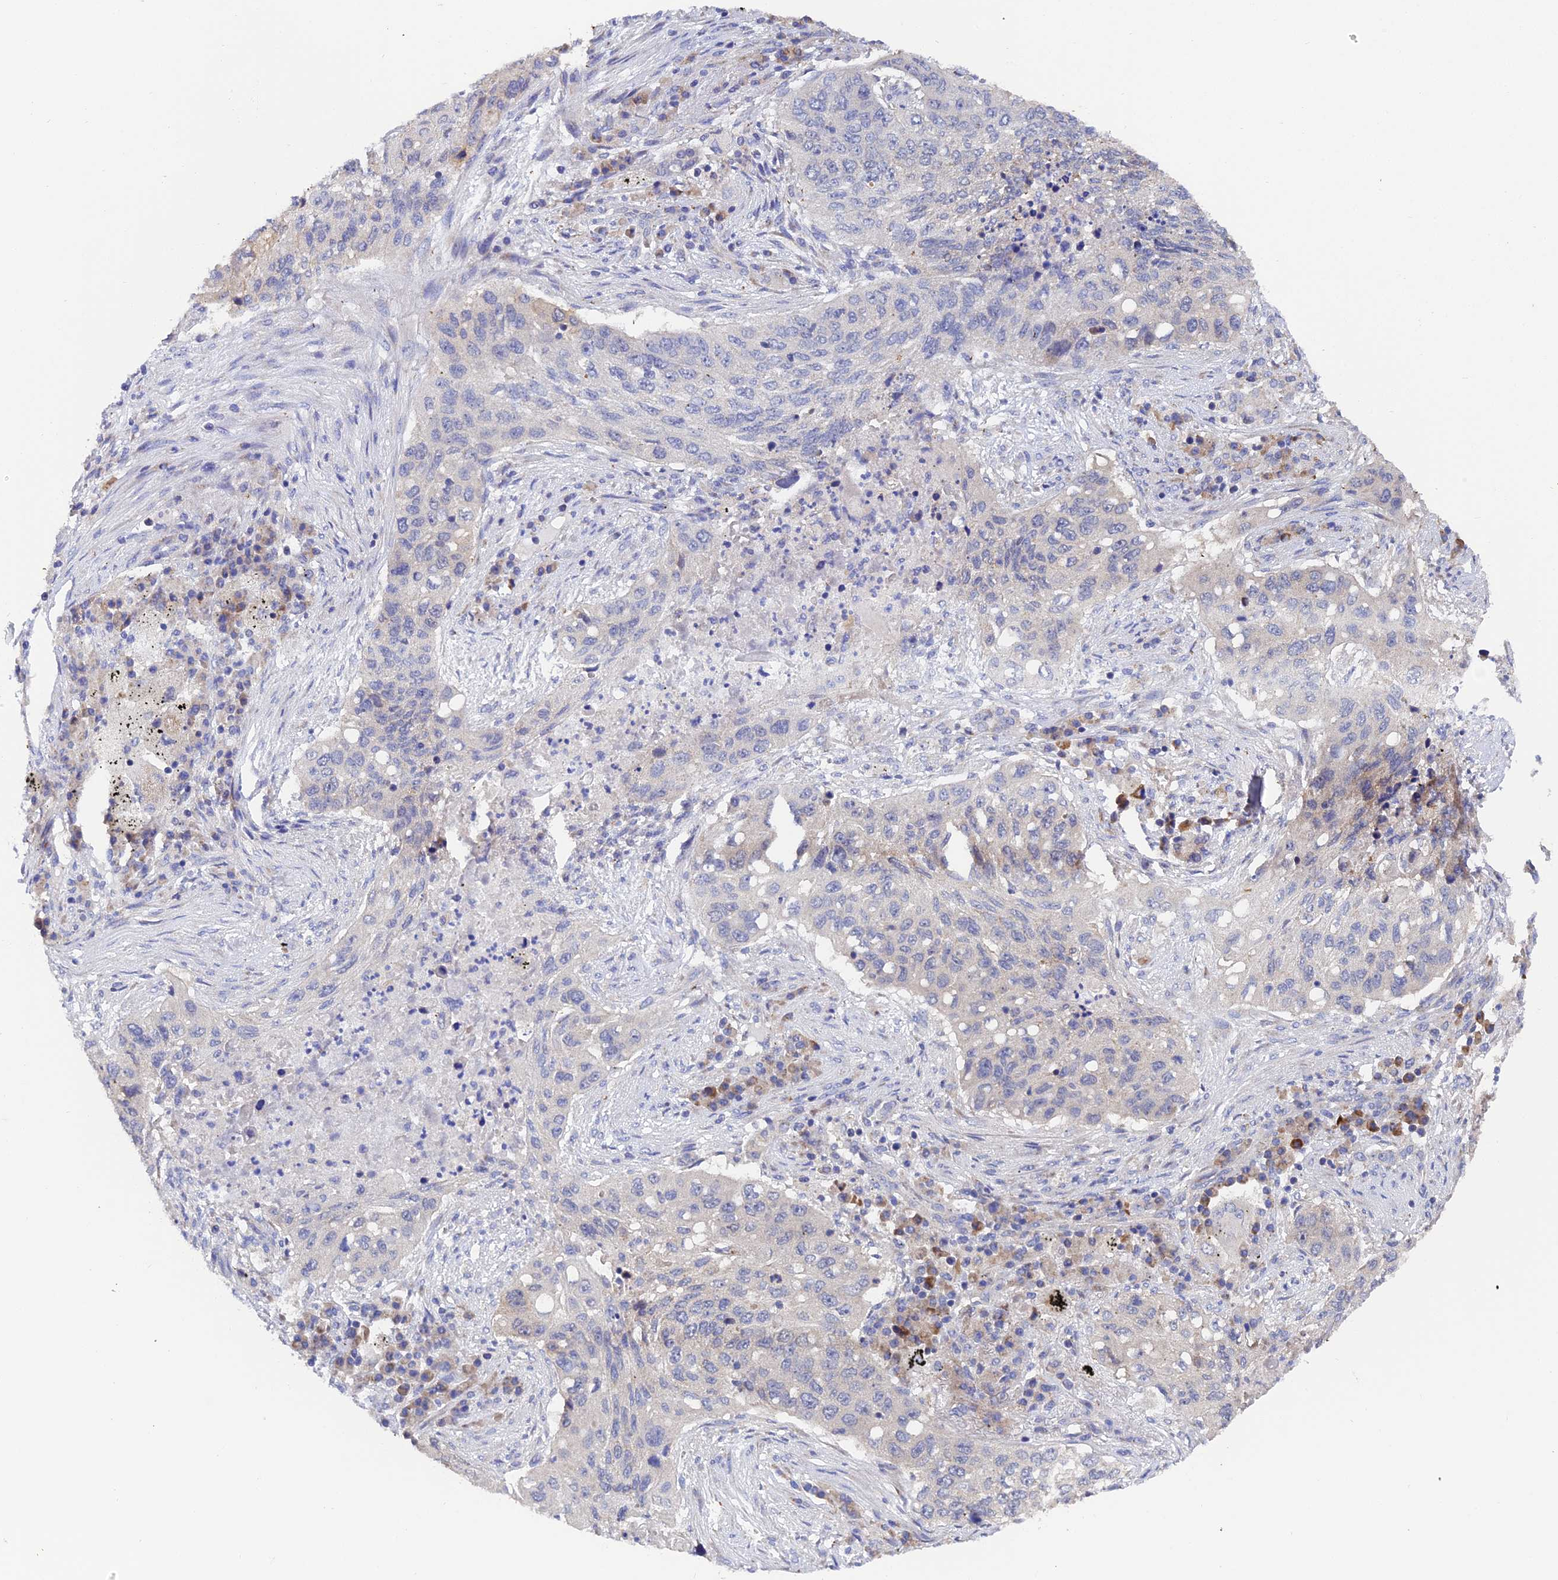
{"staining": {"intensity": "negative", "quantity": "none", "location": "none"}, "tissue": "lung cancer", "cell_type": "Tumor cells", "image_type": "cancer", "snomed": [{"axis": "morphology", "description": "Squamous cell carcinoma, NOS"}, {"axis": "topography", "description": "Lung"}], "caption": "The IHC image has no significant staining in tumor cells of lung cancer (squamous cell carcinoma) tissue.", "gene": "UBE2L3", "patient": {"sex": "female", "age": 63}}